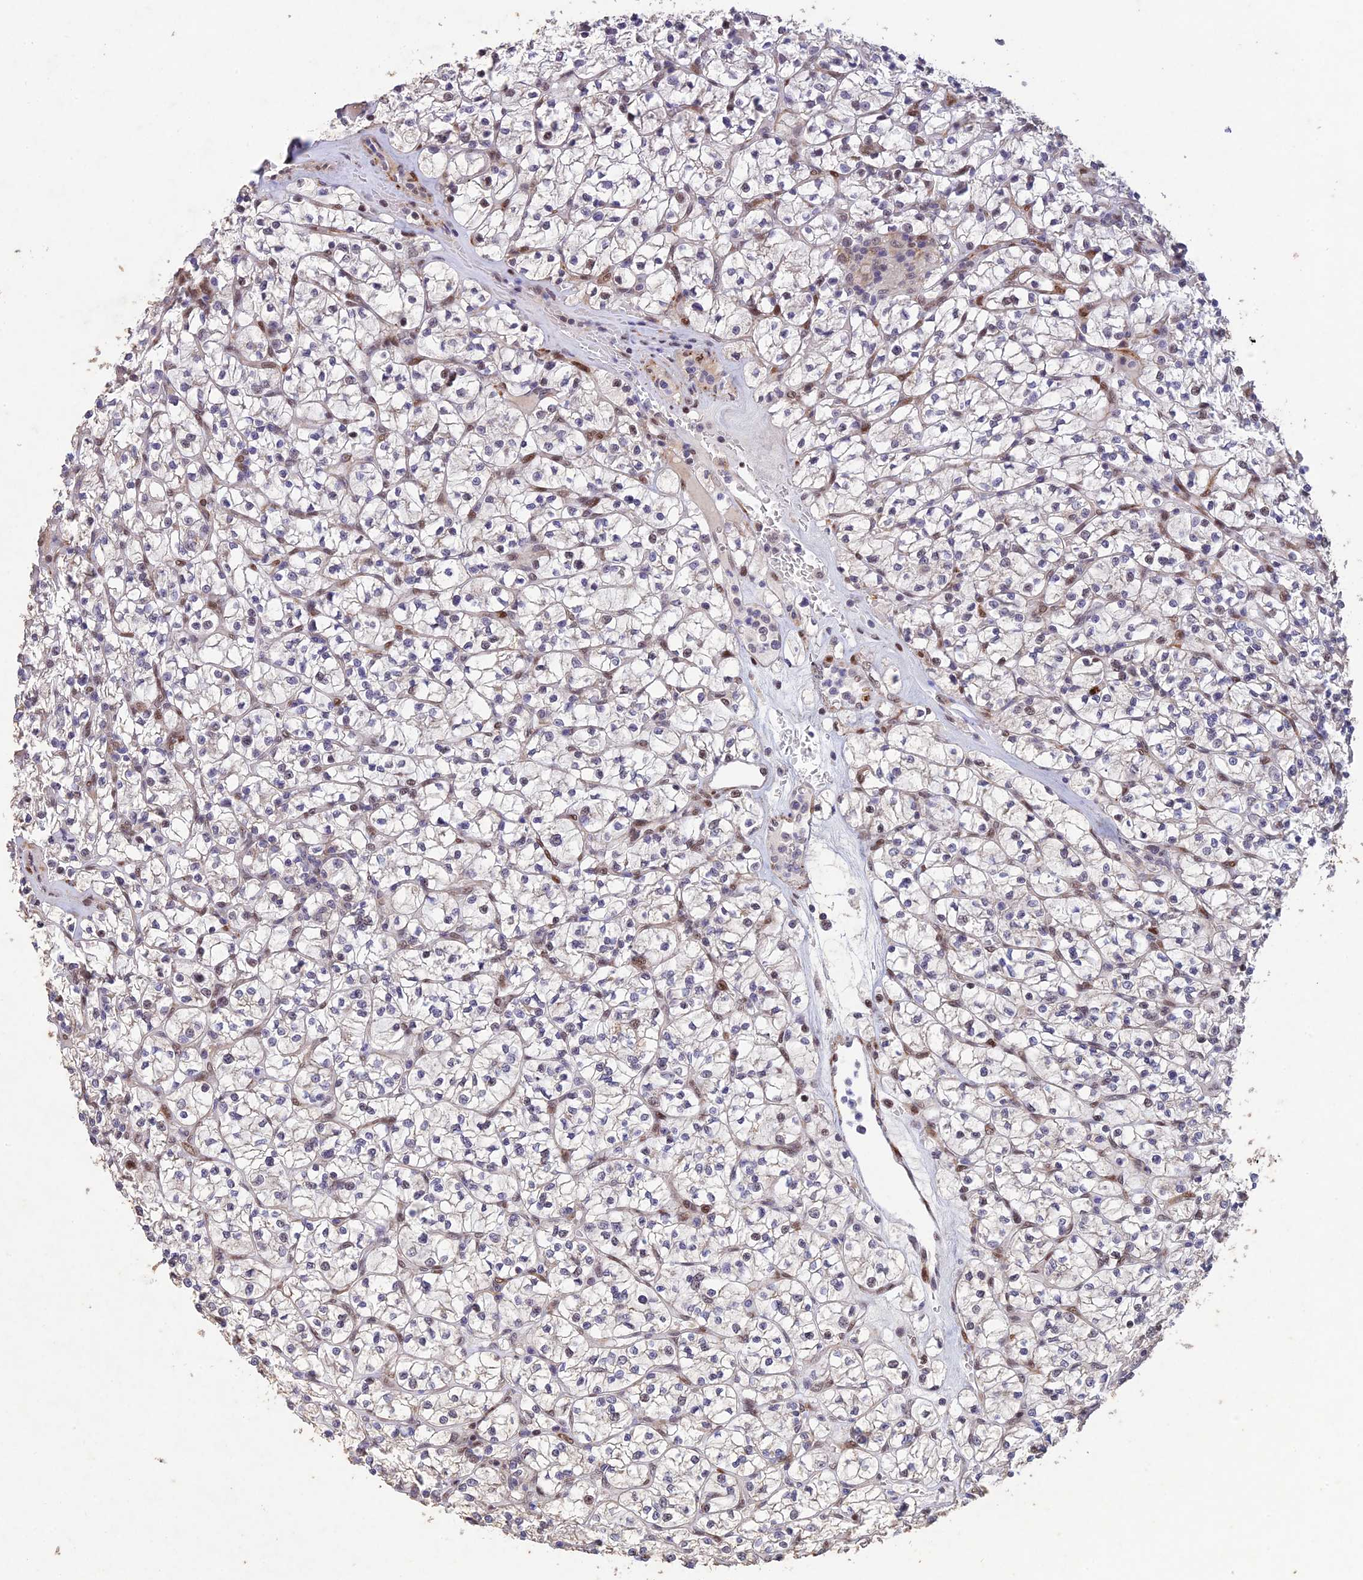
{"staining": {"intensity": "negative", "quantity": "none", "location": "none"}, "tissue": "renal cancer", "cell_type": "Tumor cells", "image_type": "cancer", "snomed": [{"axis": "morphology", "description": "Adenocarcinoma, NOS"}, {"axis": "topography", "description": "Kidney"}], "caption": "This photomicrograph is of adenocarcinoma (renal) stained with immunohistochemistry (IHC) to label a protein in brown with the nuclei are counter-stained blue. There is no positivity in tumor cells.", "gene": "WDR55", "patient": {"sex": "female", "age": 64}}